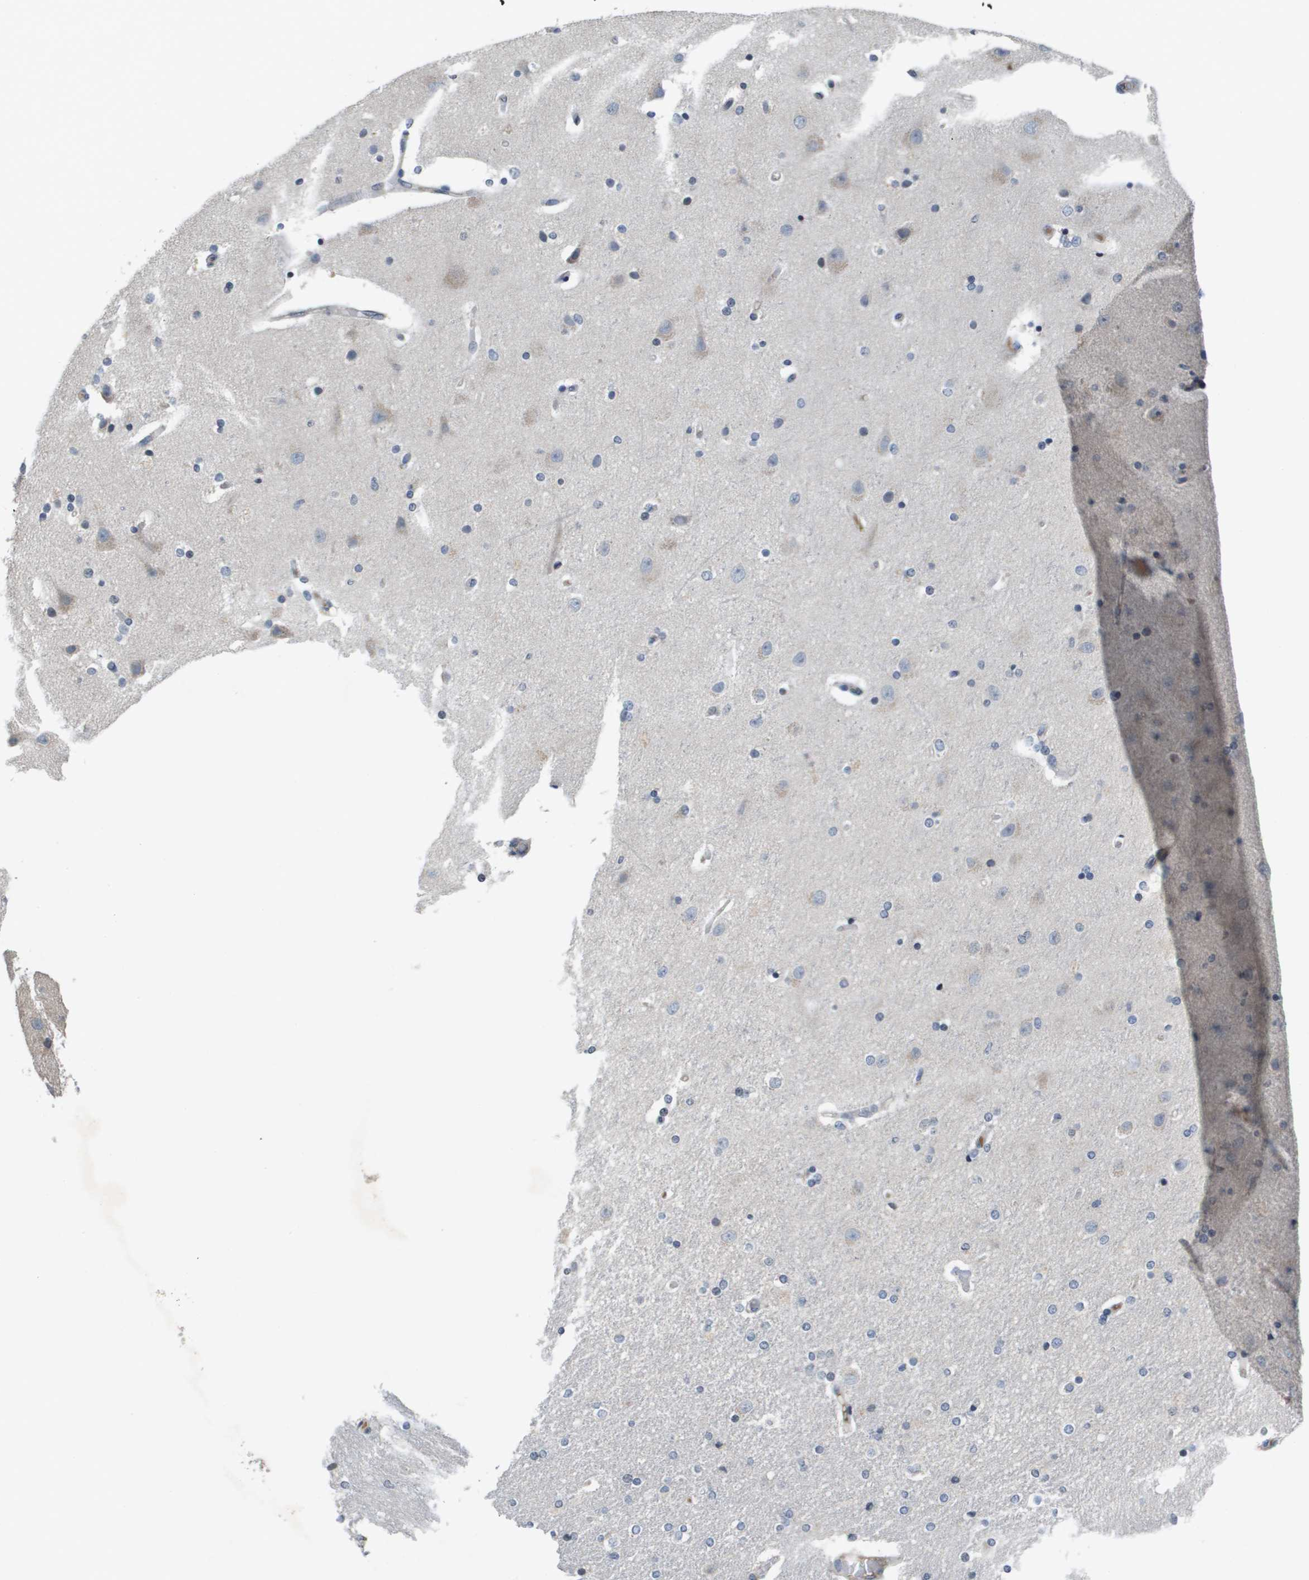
{"staining": {"intensity": "negative", "quantity": "none", "location": "none"}, "tissue": "caudate", "cell_type": "Glial cells", "image_type": "normal", "snomed": [{"axis": "morphology", "description": "Normal tissue, NOS"}, {"axis": "topography", "description": "Lateral ventricle wall"}], "caption": "This is an immunohistochemistry image of unremarkable human caudate. There is no positivity in glial cells.", "gene": "CAPN11", "patient": {"sex": "female", "age": 54}}